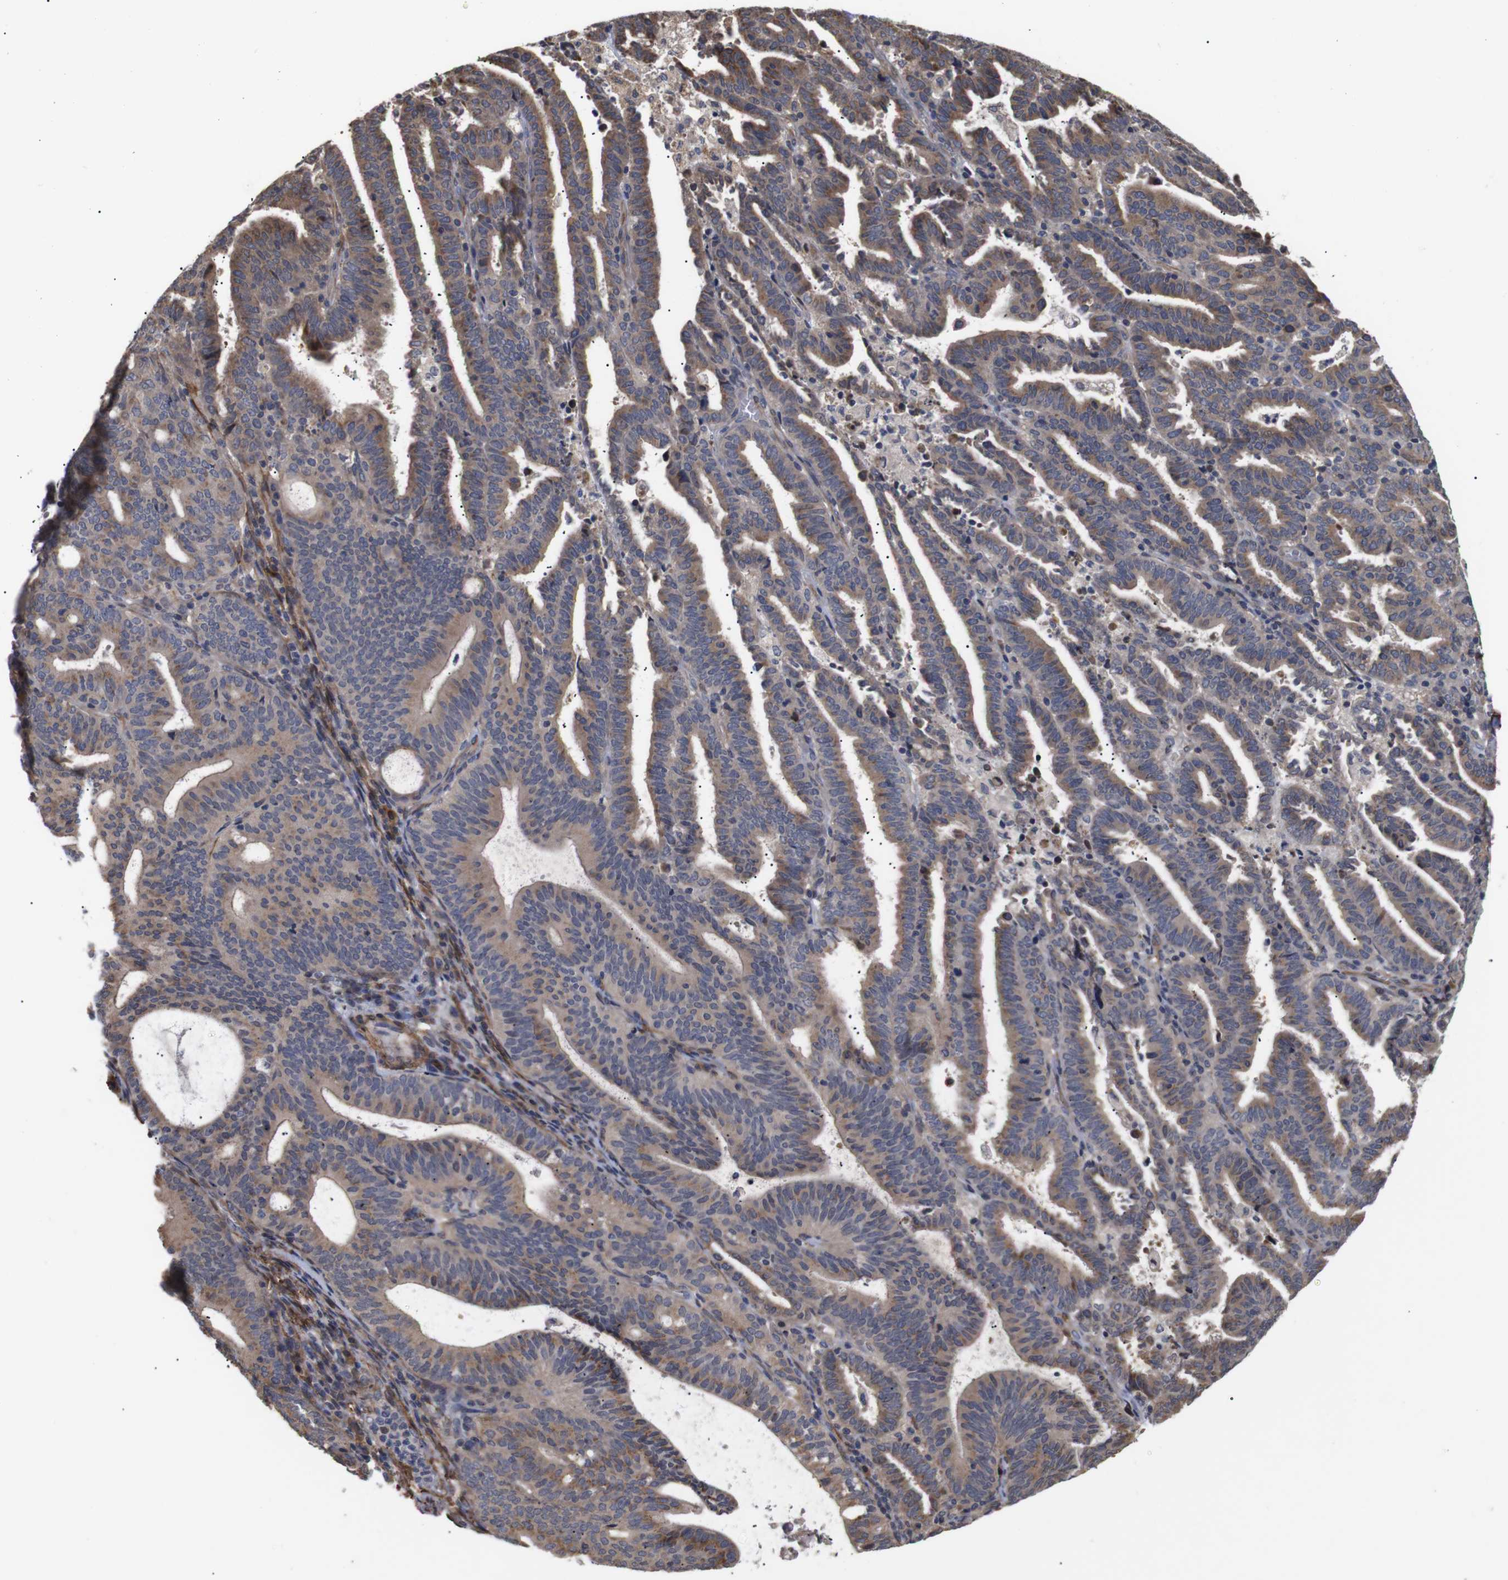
{"staining": {"intensity": "moderate", "quantity": ">75%", "location": "cytoplasmic/membranous"}, "tissue": "endometrial cancer", "cell_type": "Tumor cells", "image_type": "cancer", "snomed": [{"axis": "morphology", "description": "Adenocarcinoma, NOS"}, {"axis": "topography", "description": "Uterus"}], "caption": "There is medium levels of moderate cytoplasmic/membranous positivity in tumor cells of endometrial cancer, as demonstrated by immunohistochemical staining (brown color).", "gene": "PDLIM5", "patient": {"sex": "female", "age": 83}}